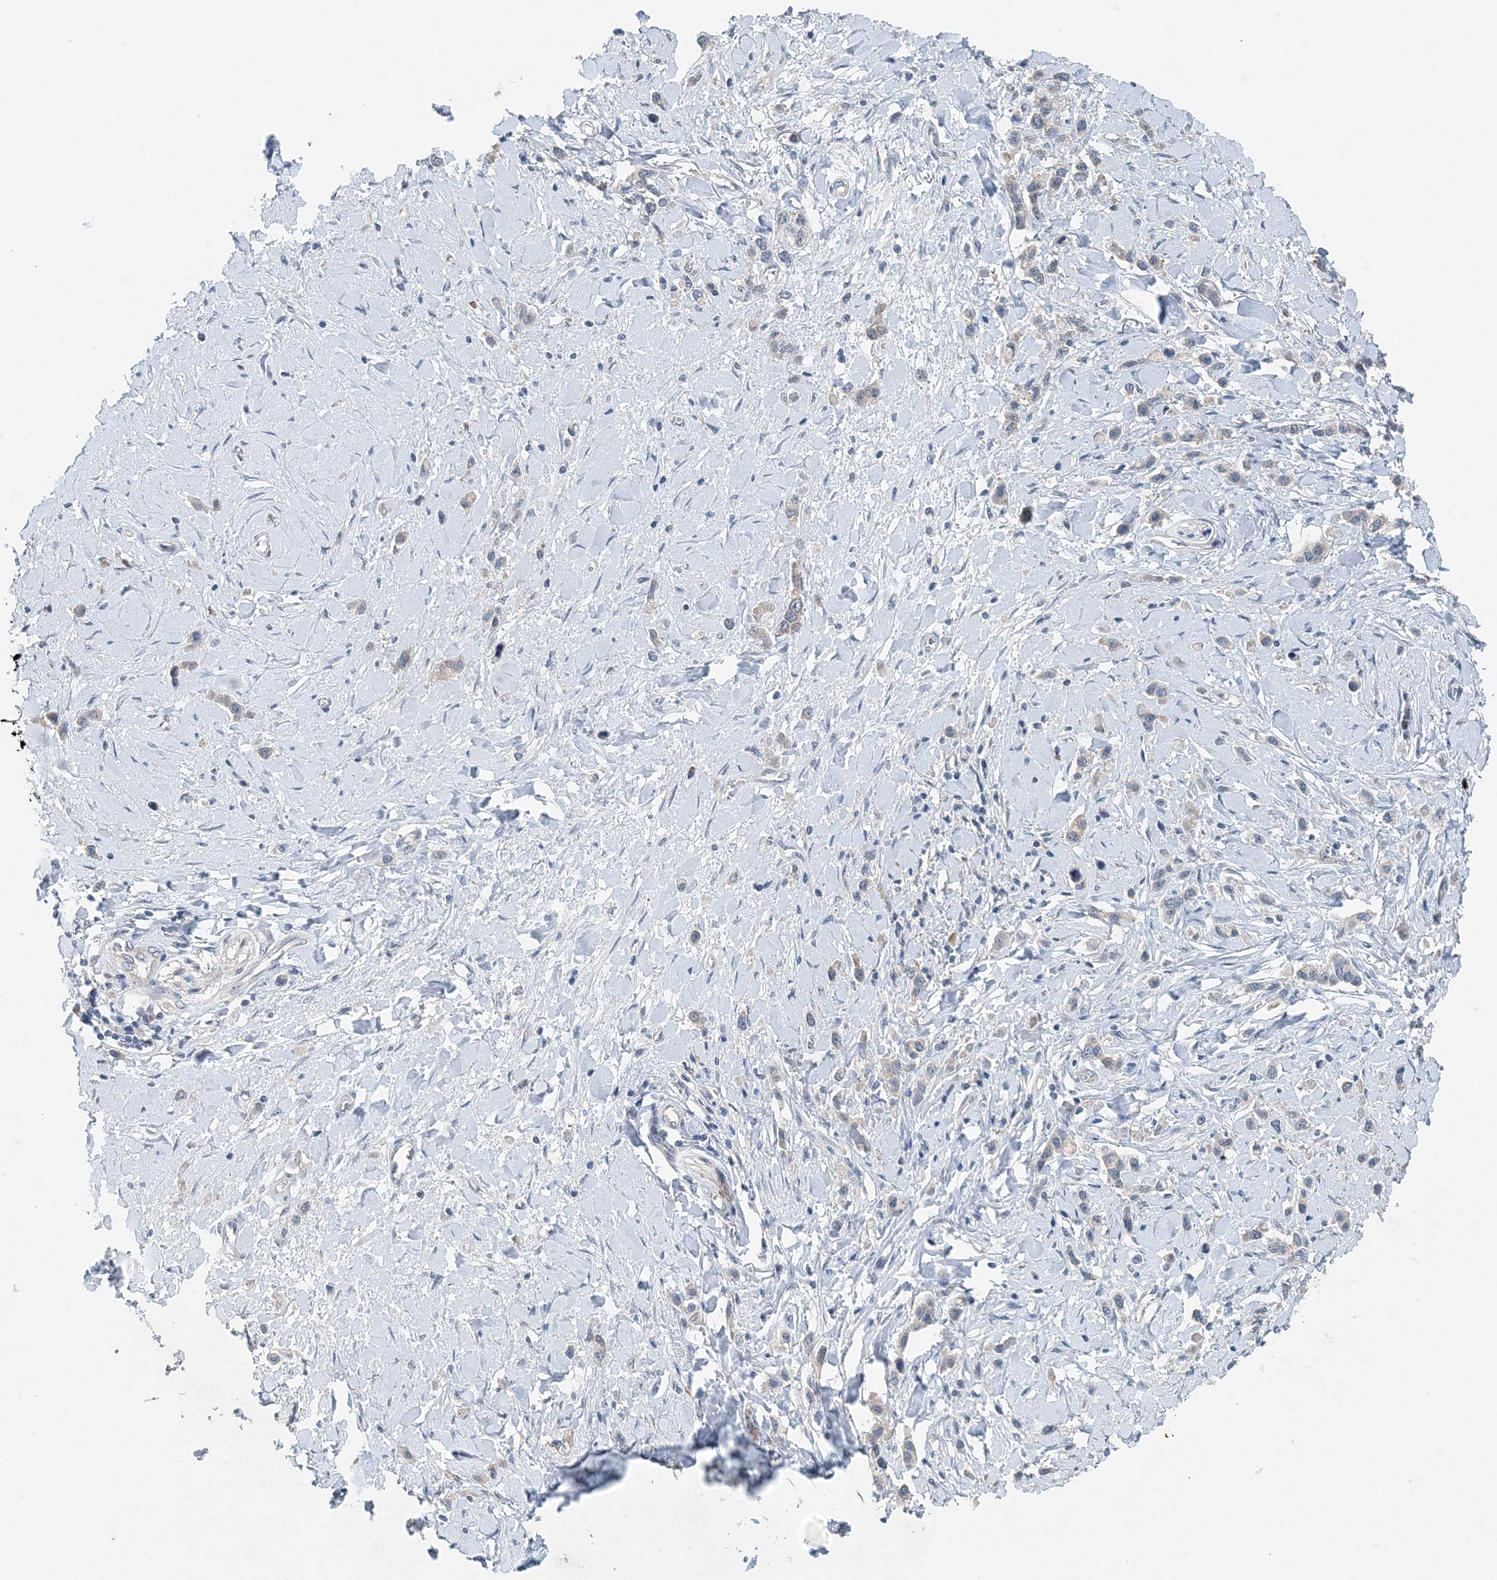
{"staining": {"intensity": "negative", "quantity": "none", "location": "none"}, "tissue": "stomach cancer", "cell_type": "Tumor cells", "image_type": "cancer", "snomed": [{"axis": "morphology", "description": "Normal tissue, NOS"}, {"axis": "morphology", "description": "Adenocarcinoma, NOS"}, {"axis": "topography", "description": "Stomach, upper"}, {"axis": "topography", "description": "Stomach"}], "caption": "Immunohistochemistry (IHC) histopathology image of stomach cancer (adenocarcinoma) stained for a protein (brown), which displays no staining in tumor cells.", "gene": "EEF1A2", "patient": {"sex": "female", "age": 65}}